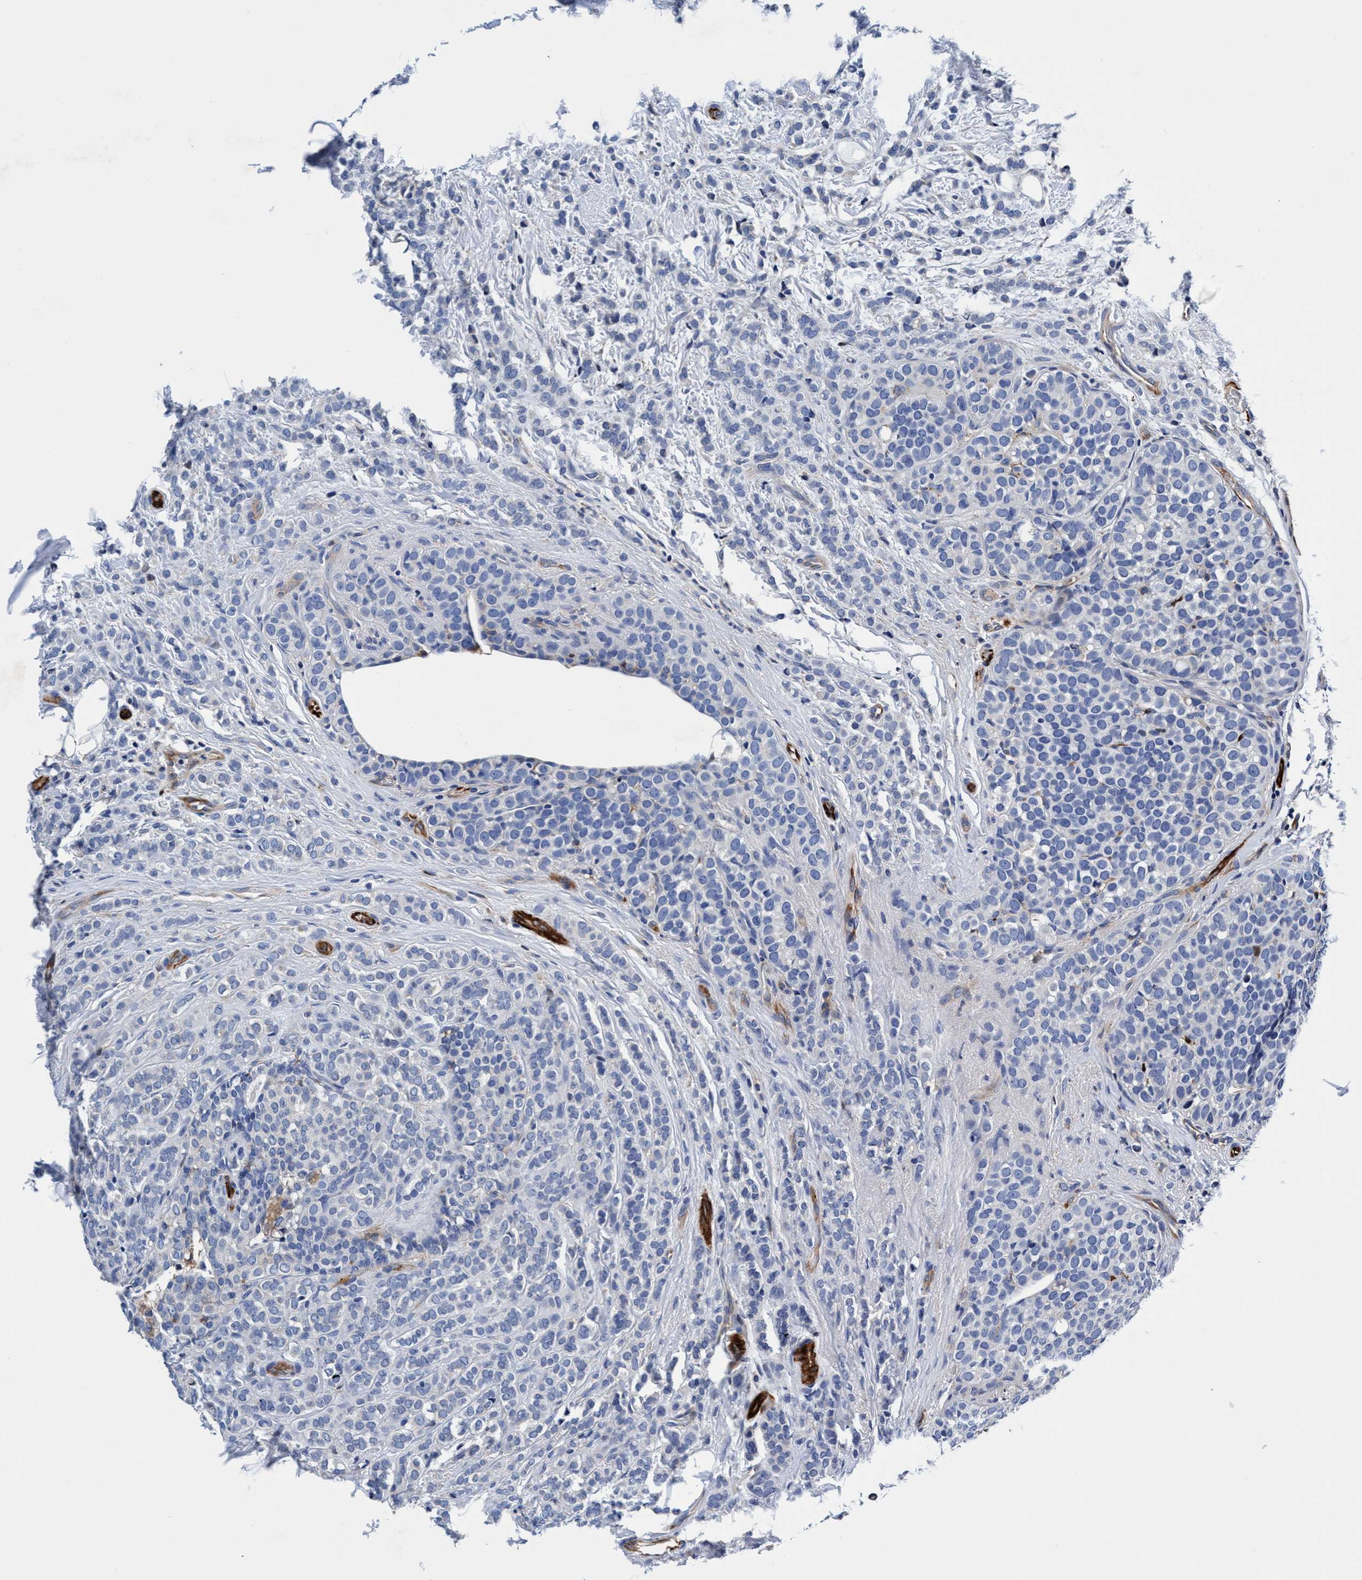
{"staining": {"intensity": "negative", "quantity": "none", "location": "none"}, "tissue": "breast cancer", "cell_type": "Tumor cells", "image_type": "cancer", "snomed": [{"axis": "morphology", "description": "Lobular carcinoma"}, {"axis": "topography", "description": "Breast"}], "caption": "Tumor cells show no significant protein expression in breast cancer (lobular carcinoma).", "gene": "UBALD2", "patient": {"sex": "female", "age": 50}}